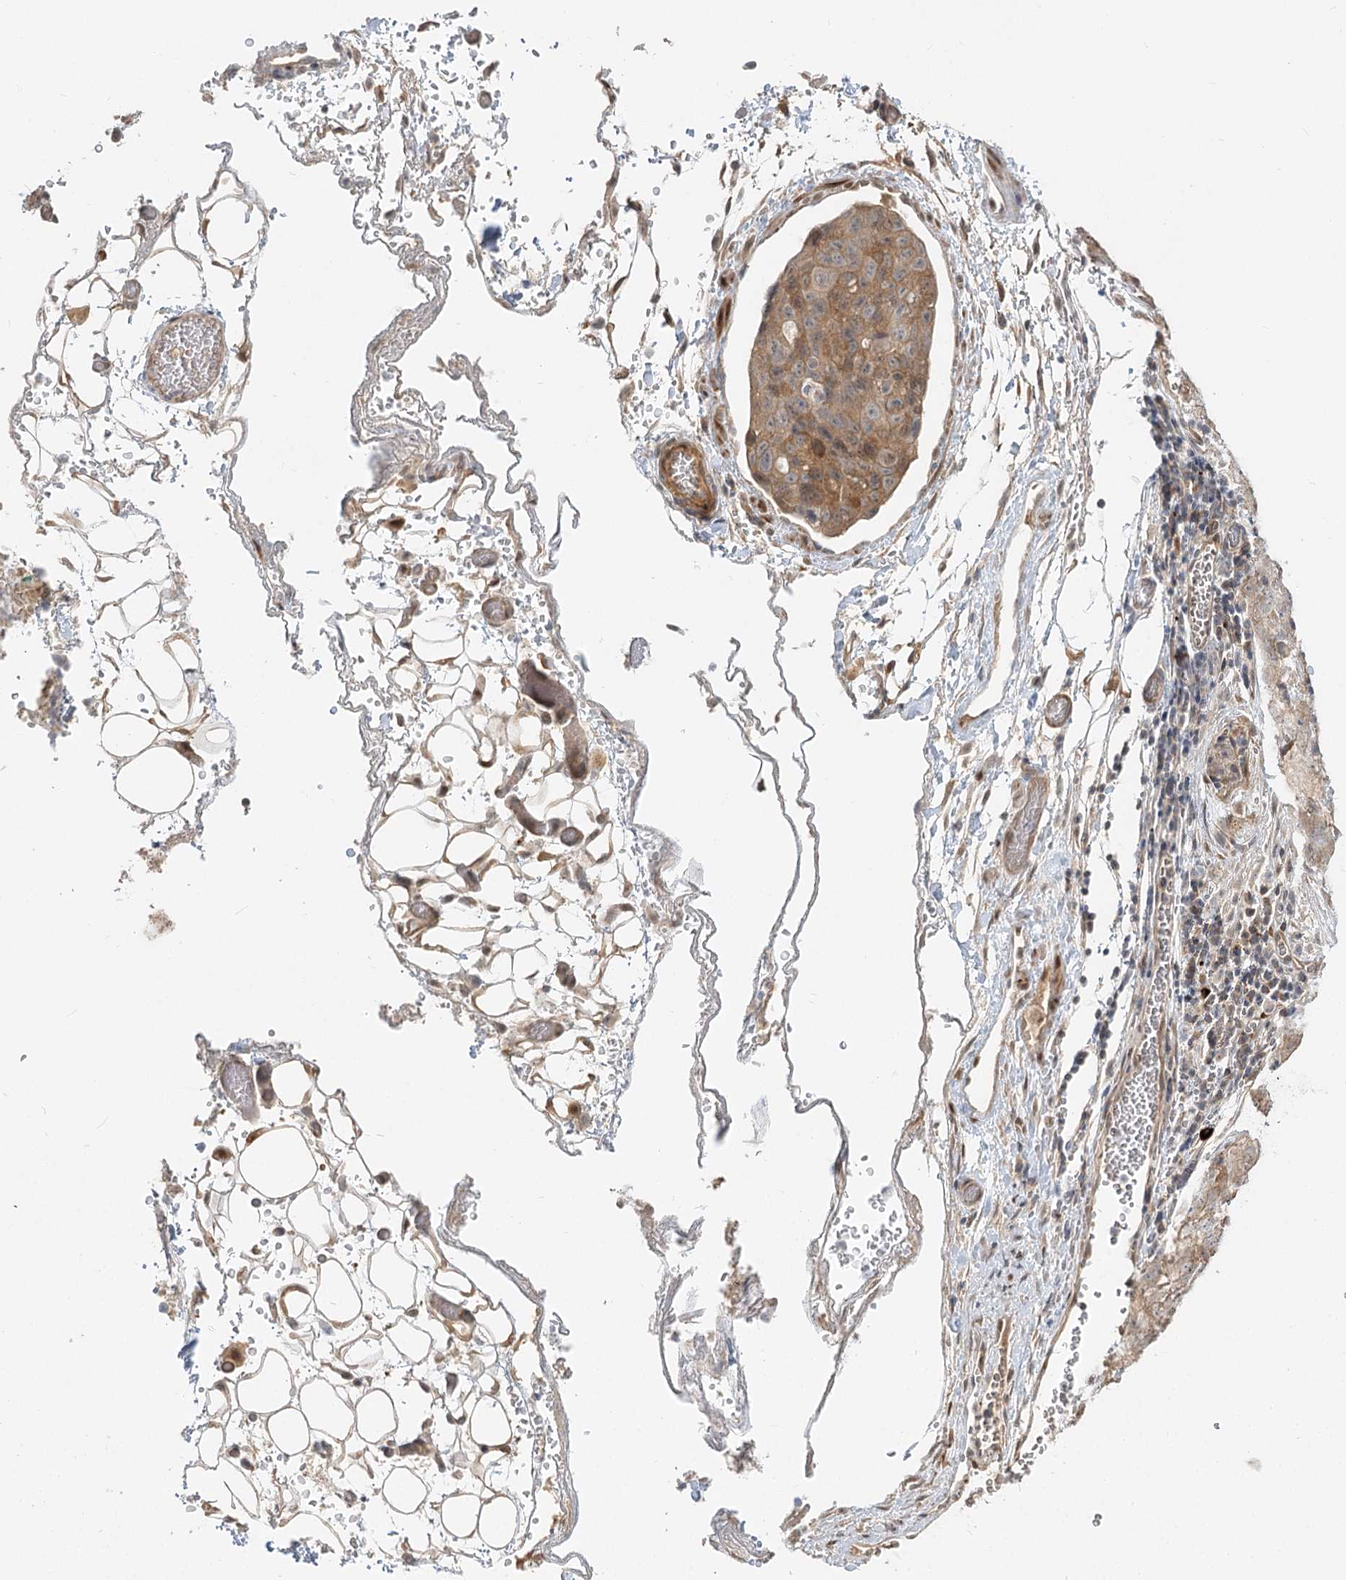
{"staining": {"intensity": "moderate", "quantity": "25%-75%", "location": "cytoplasmic/membranous"}, "tissue": "stomach cancer", "cell_type": "Tumor cells", "image_type": "cancer", "snomed": [{"axis": "morphology", "description": "Normal tissue, NOS"}, {"axis": "morphology", "description": "Adenocarcinoma, NOS"}, {"axis": "topography", "description": "Lymph node"}, {"axis": "topography", "description": "Stomach"}], "caption": "A brown stain highlights moderate cytoplasmic/membranous staining of a protein in human adenocarcinoma (stomach) tumor cells. (DAB IHC with brightfield microscopy, high magnification).", "gene": "GUCY2C", "patient": {"sex": "male", "age": 48}}